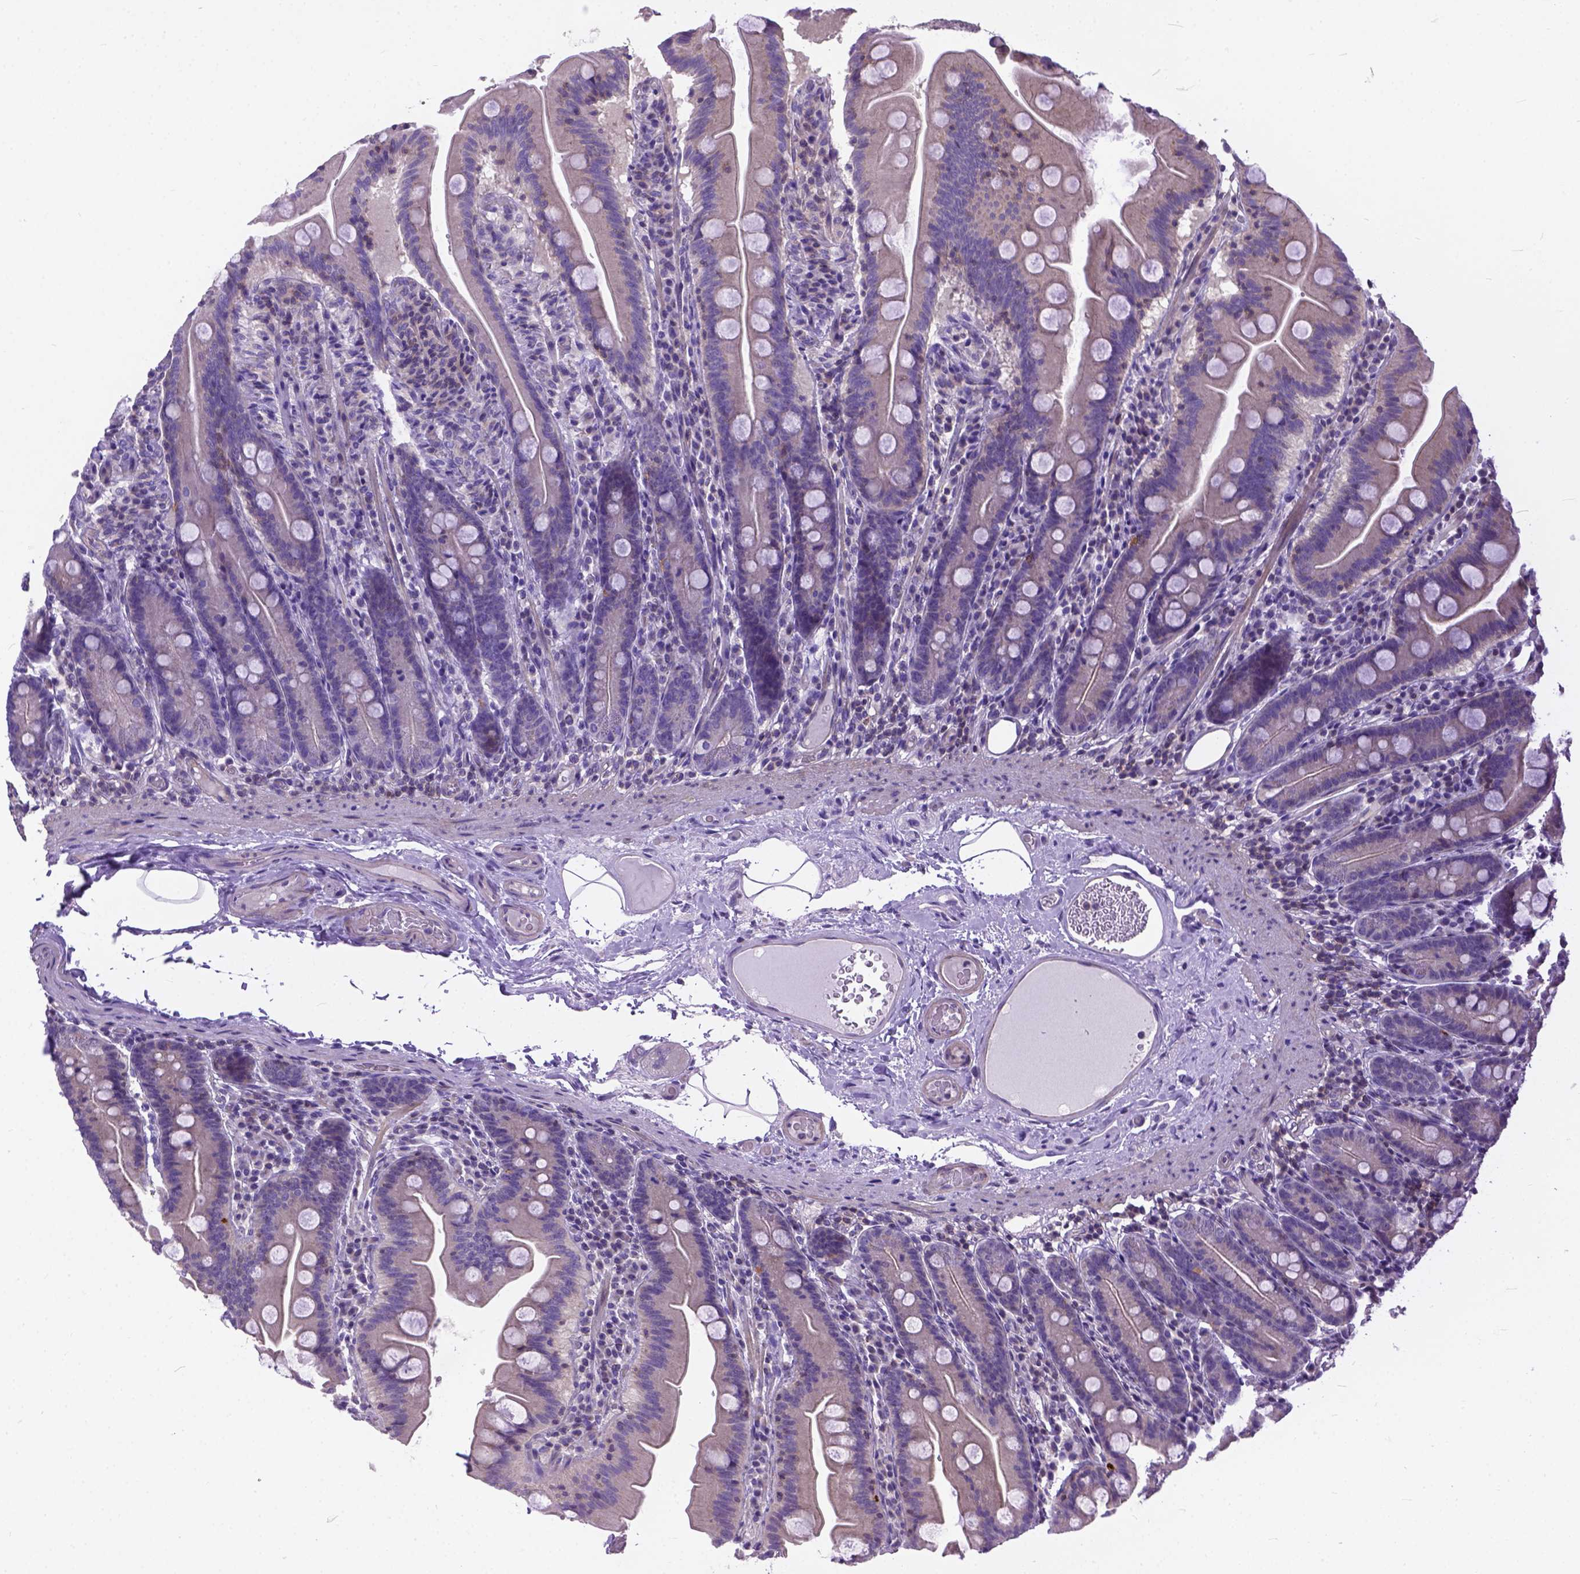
{"staining": {"intensity": "weak", "quantity": ">75%", "location": "cytoplasmic/membranous"}, "tissue": "small intestine", "cell_type": "Glandular cells", "image_type": "normal", "snomed": [{"axis": "morphology", "description": "Normal tissue, NOS"}, {"axis": "topography", "description": "Small intestine"}], "caption": "DAB (3,3'-diaminobenzidine) immunohistochemical staining of normal small intestine exhibits weak cytoplasmic/membranous protein expression in approximately >75% of glandular cells.", "gene": "BANF2", "patient": {"sex": "male", "age": 37}}